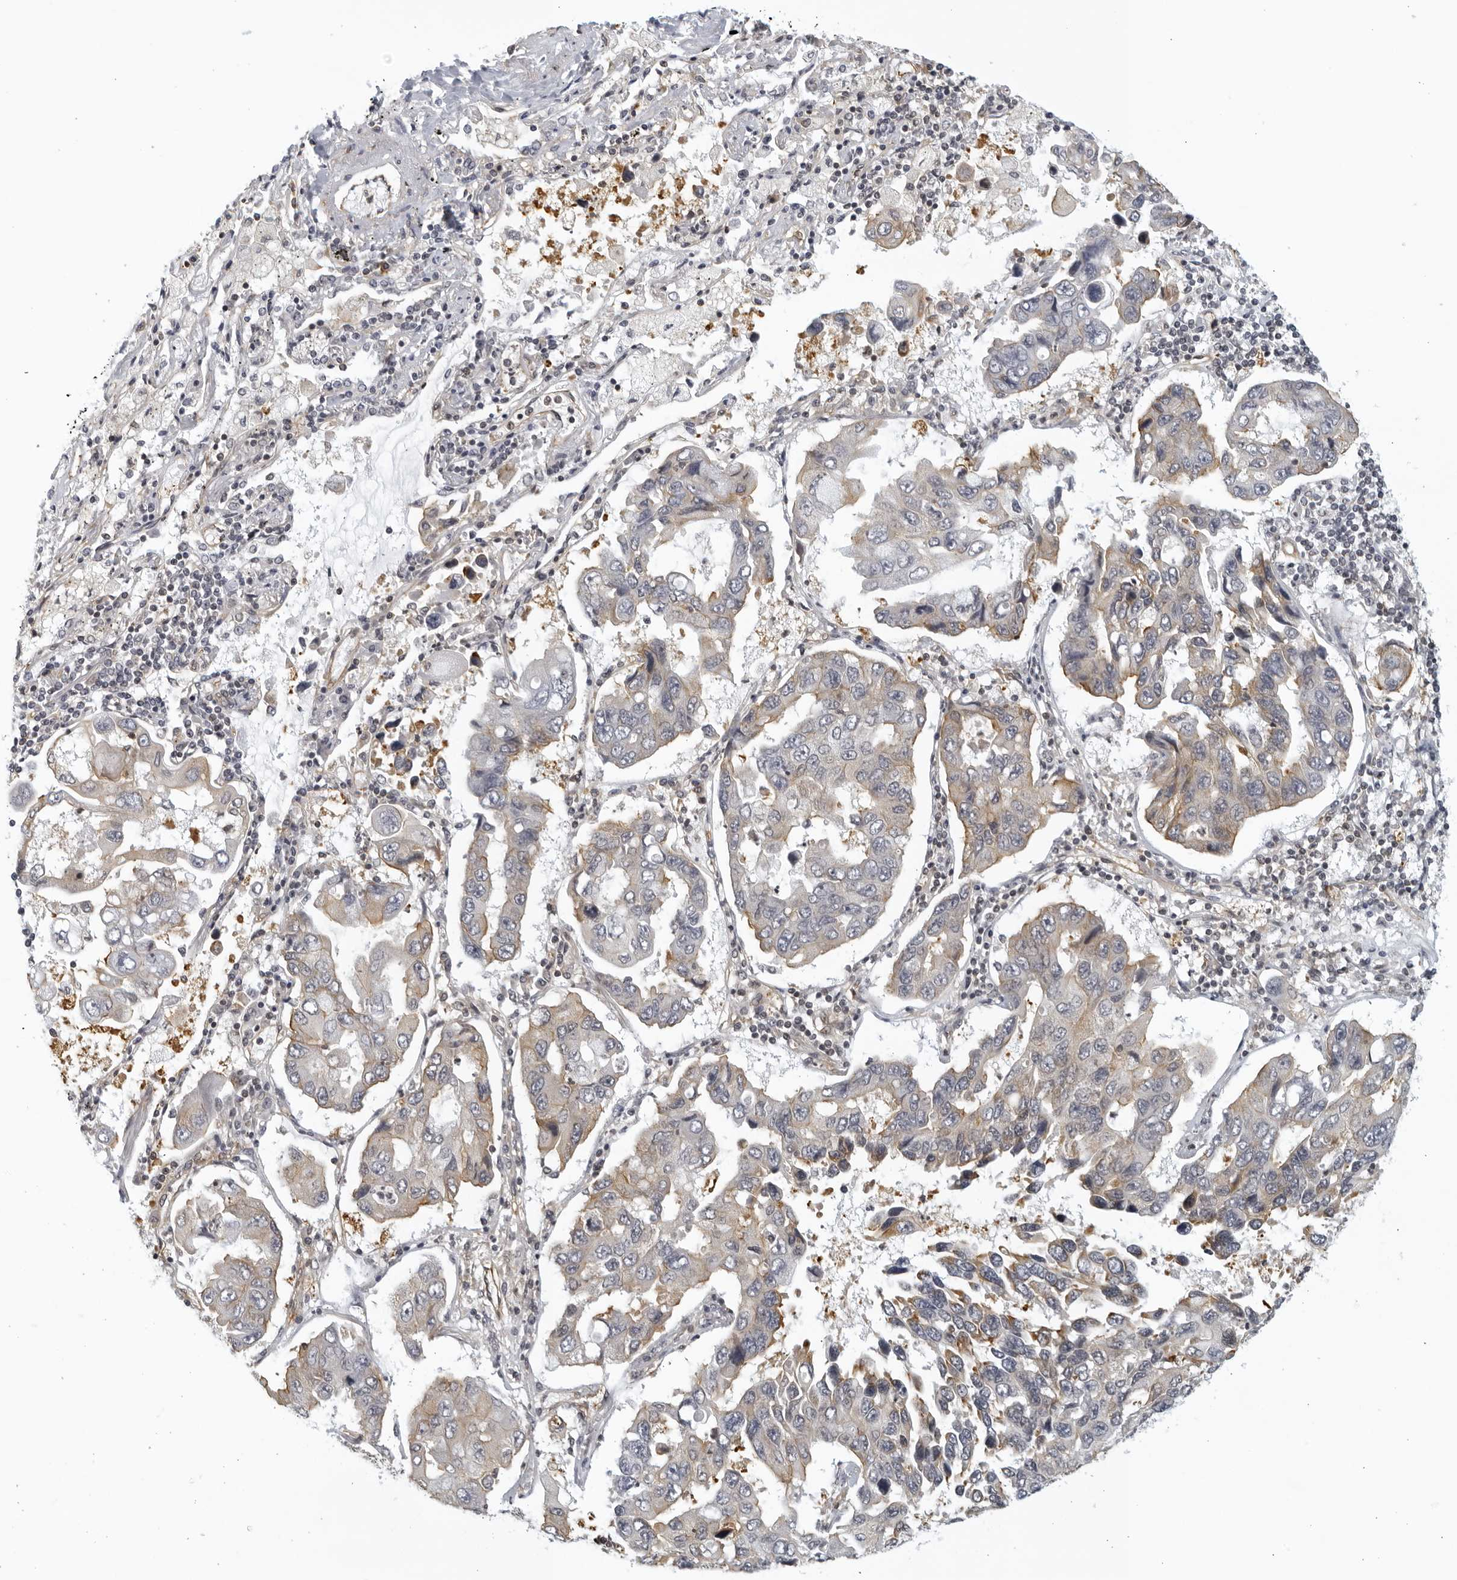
{"staining": {"intensity": "weak", "quantity": "25%-75%", "location": "cytoplasmic/membranous"}, "tissue": "lung cancer", "cell_type": "Tumor cells", "image_type": "cancer", "snomed": [{"axis": "morphology", "description": "Adenocarcinoma, NOS"}, {"axis": "topography", "description": "Lung"}], "caption": "High-magnification brightfield microscopy of lung cancer stained with DAB (brown) and counterstained with hematoxylin (blue). tumor cells exhibit weak cytoplasmic/membranous positivity is appreciated in about25%-75% of cells.", "gene": "SERTAD4", "patient": {"sex": "male", "age": 64}}